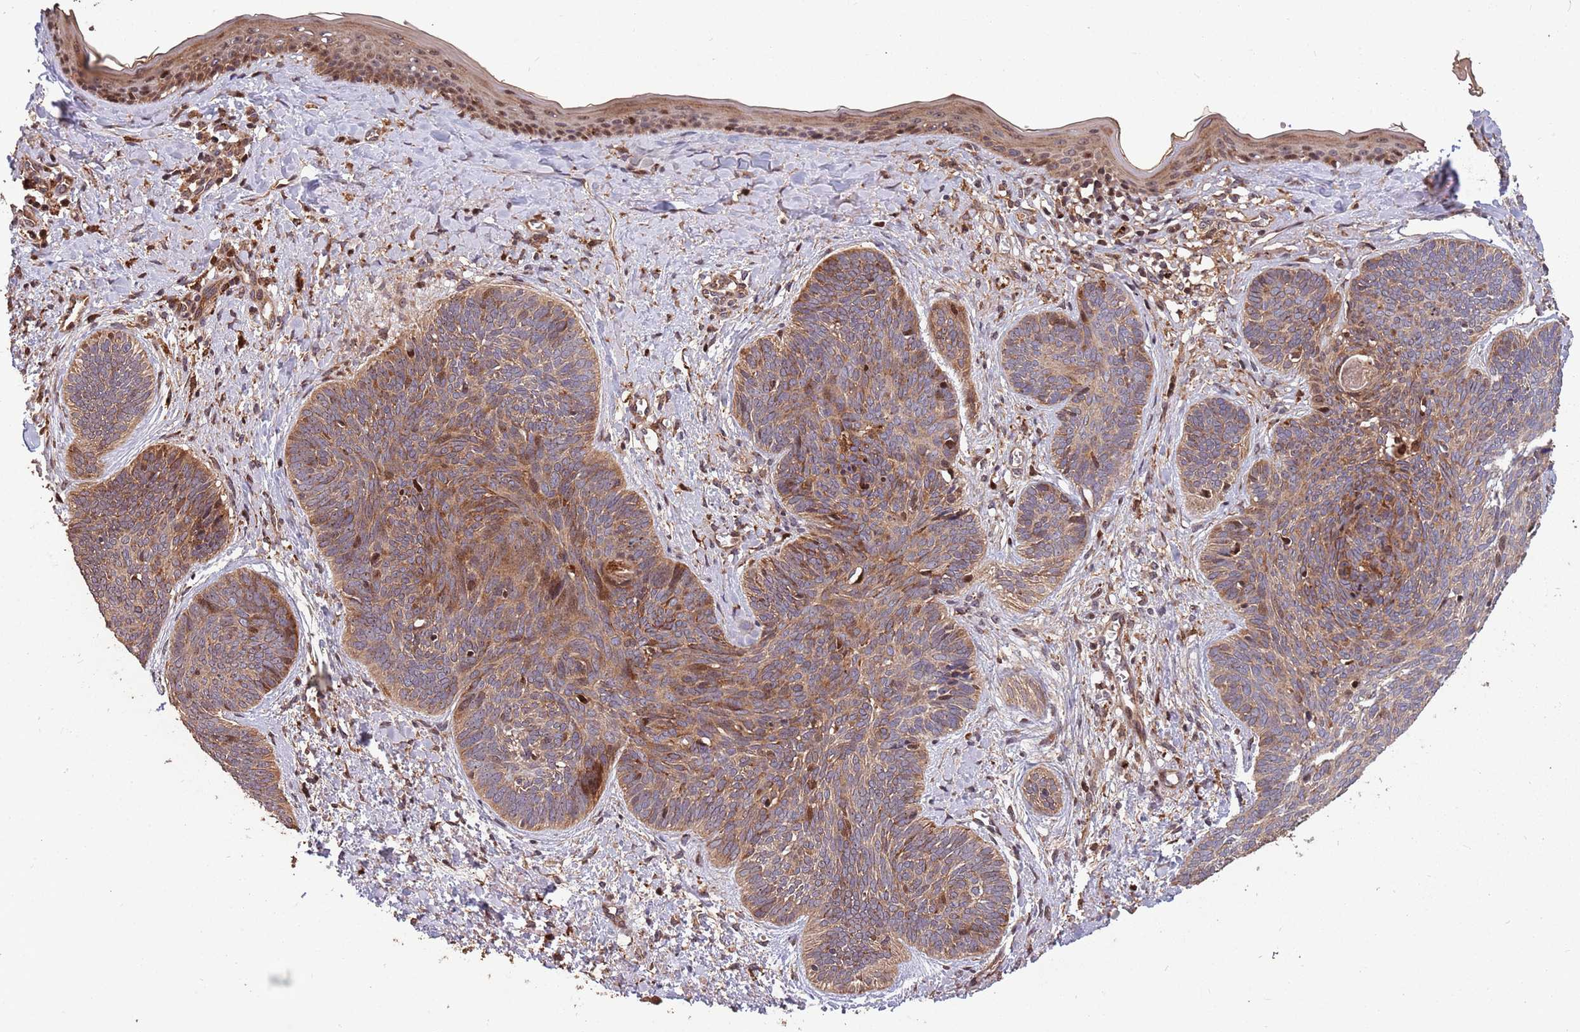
{"staining": {"intensity": "moderate", "quantity": "25%-75%", "location": "cytoplasmic/membranous"}, "tissue": "skin cancer", "cell_type": "Tumor cells", "image_type": "cancer", "snomed": [{"axis": "morphology", "description": "Basal cell carcinoma"}, {"axis": "topography", "description": "Skin"}], "caption": "Basal cell carcinoma (skin) stained with immunohistochemistry exhibits moderate cytoplasmic/membranous expression in about 25%-75% of tumor cells. Using DAB (brown) and hematoxylin (blue) stains, captured at high magnification using brightfield microscopy.", "gene": "ZNF428", "patient": {"sex": "female", "age": 81}}